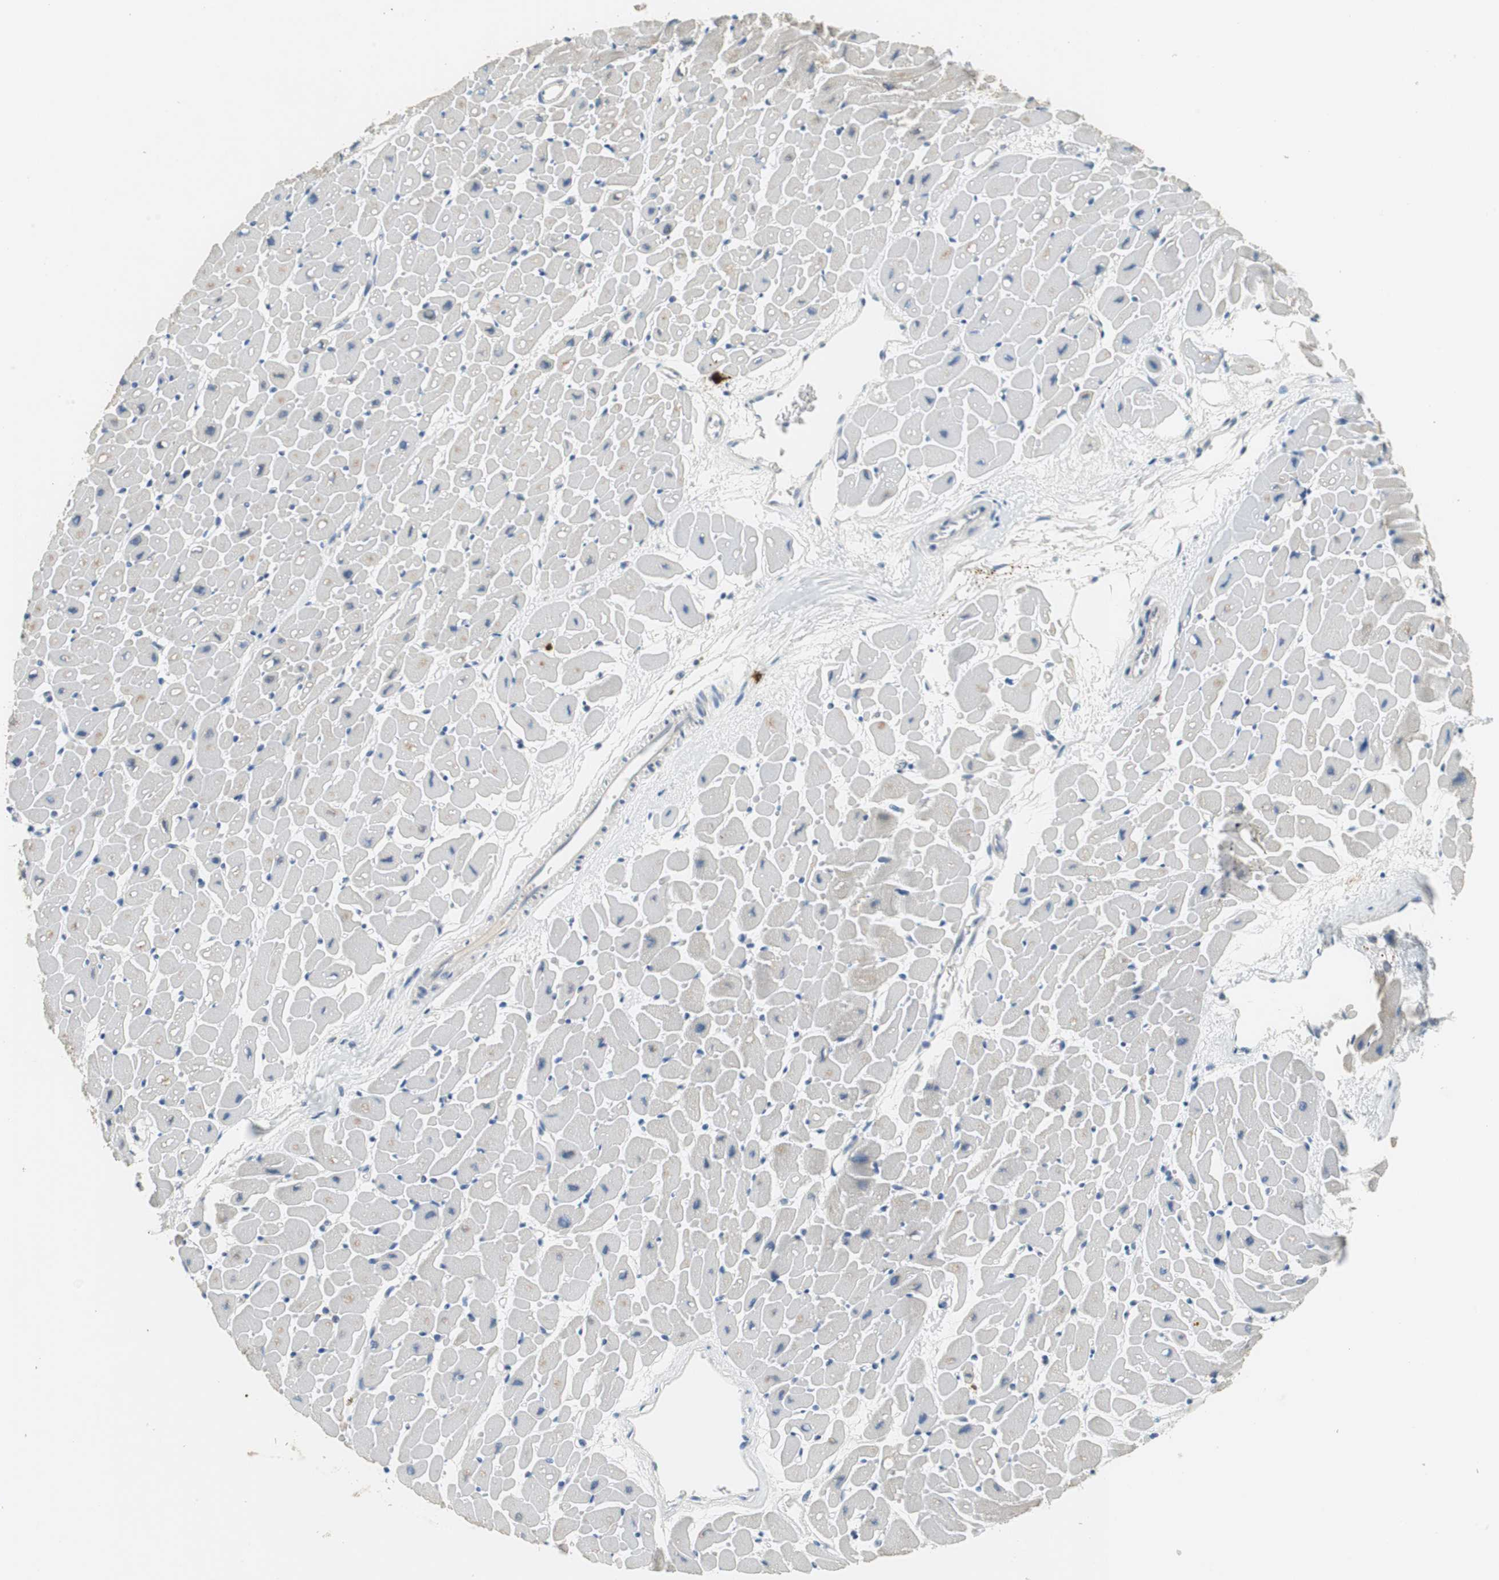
{"staining": {"intensity": "weak", "quantity": "25%-75%", "location": "cytoplasmic/membranous"}, "tissue": "heart muscle", "cell_type": "Cardiomyocytes", "image_type": "normal", "snomed": [{"axis": "morphology", "description": "Normal tissue, NOS"}, {"axis": "topography", "description": "Heart"}], "caption": "DAB immunohistochemical staining of normal human heart muscle reveals weak cytoplasmic/membranous protein staining in approximately 25%-75% of cardiomyocytes. (DAB (3,3'-diaminobenzidine) IHC with brightfield microscopy, high magnification).", "gene": "CPA3", "patient": {"sex": "male", "age": 45}}